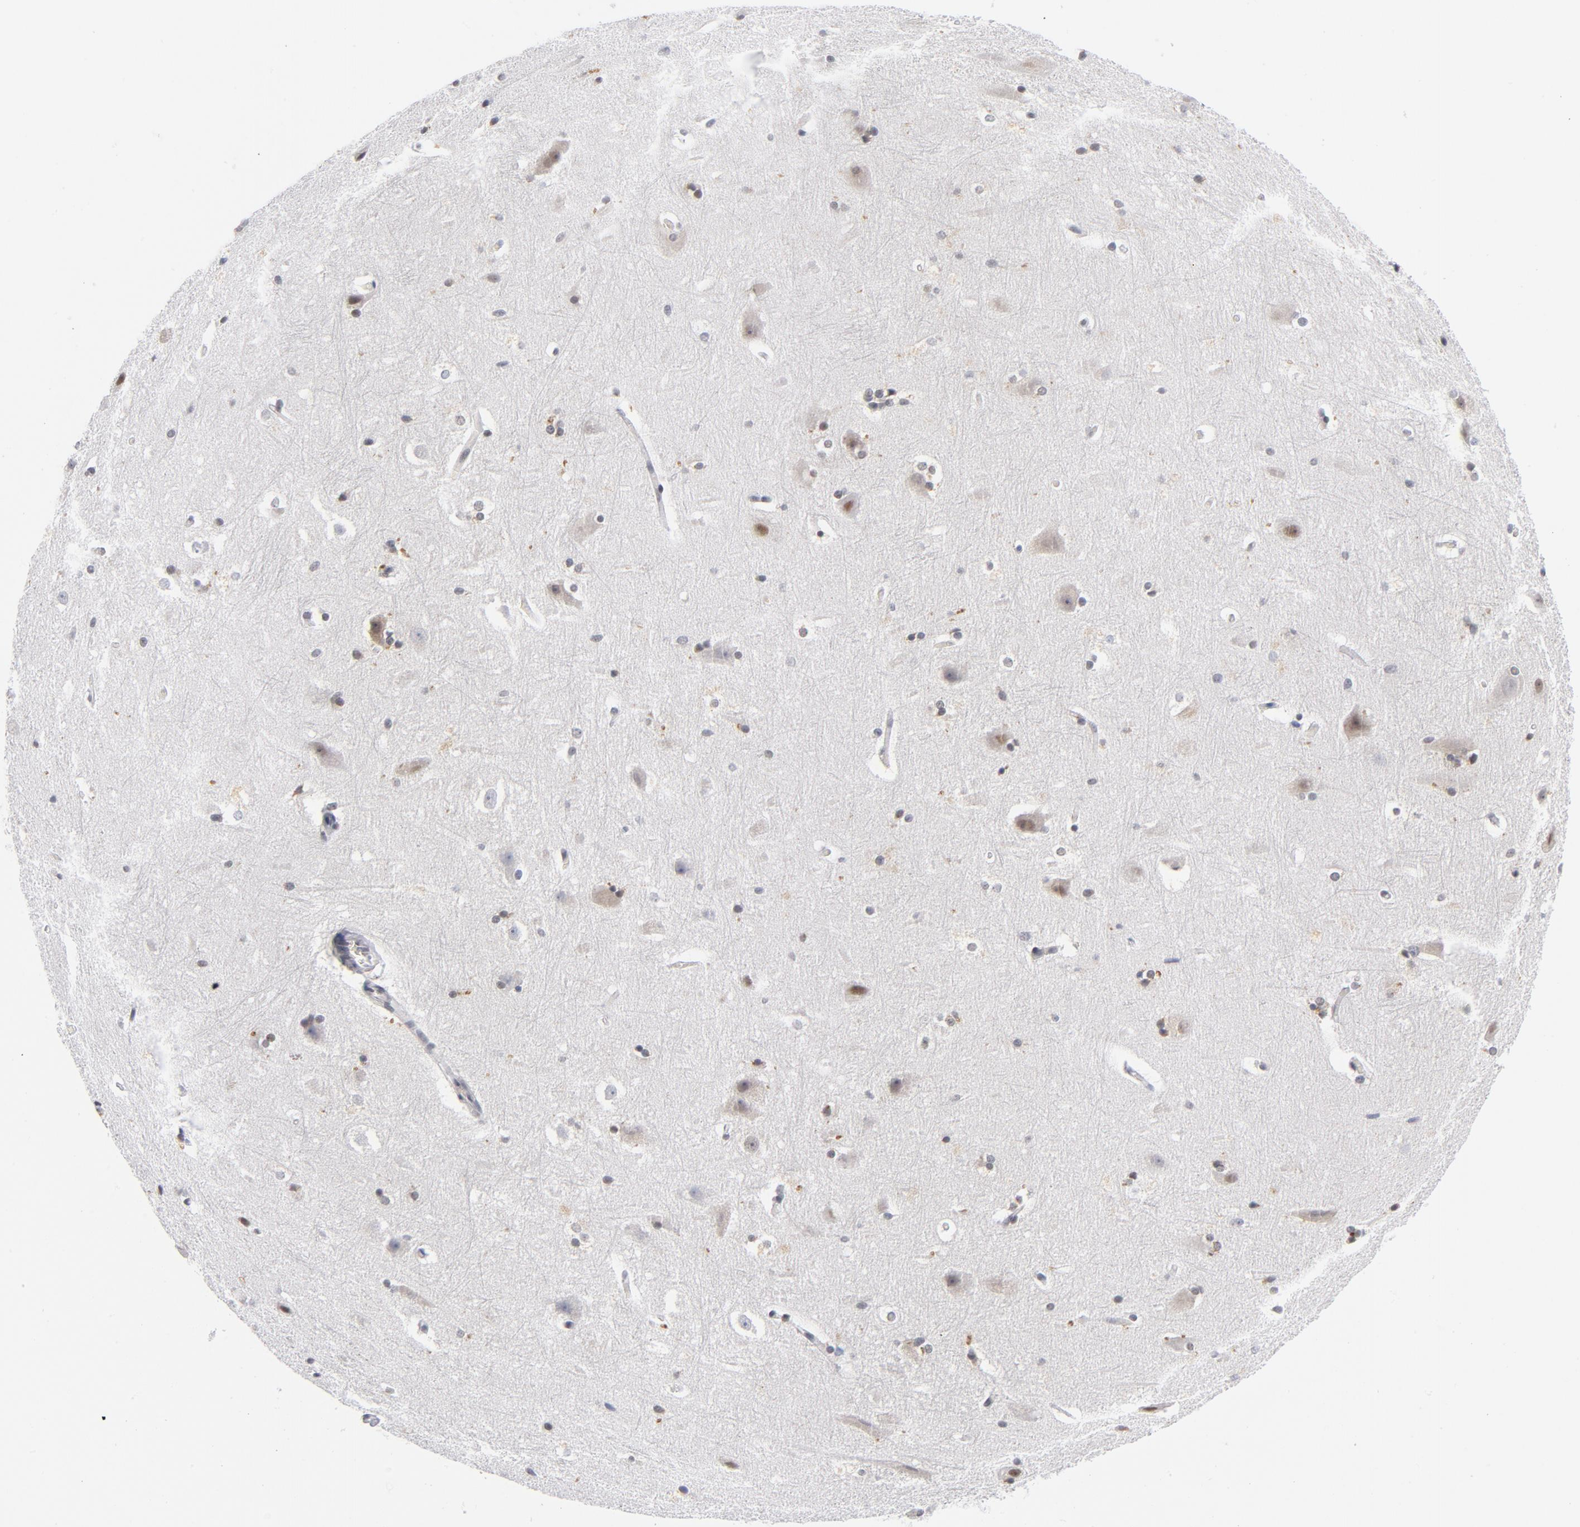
{"staining": {"intensity": "weak", "quantity": "<25%", "location": "cytoplasmic/membranous,nuclear"}, "tissue": "hippocampus", "cell_type": "Glial cells", "image_type": "normal", "snomed": [{"axis": "morphology", "description": "Normal tissue, NOS"}, {"axis": "topography", "description": "Hippocampus"}], "caption": "A photomicrograph of hippocampus stained for a protein exhibits no brown staining in glial cells.", "gene": "BAP1", "patient": {"sex": "female", "age": 19}}